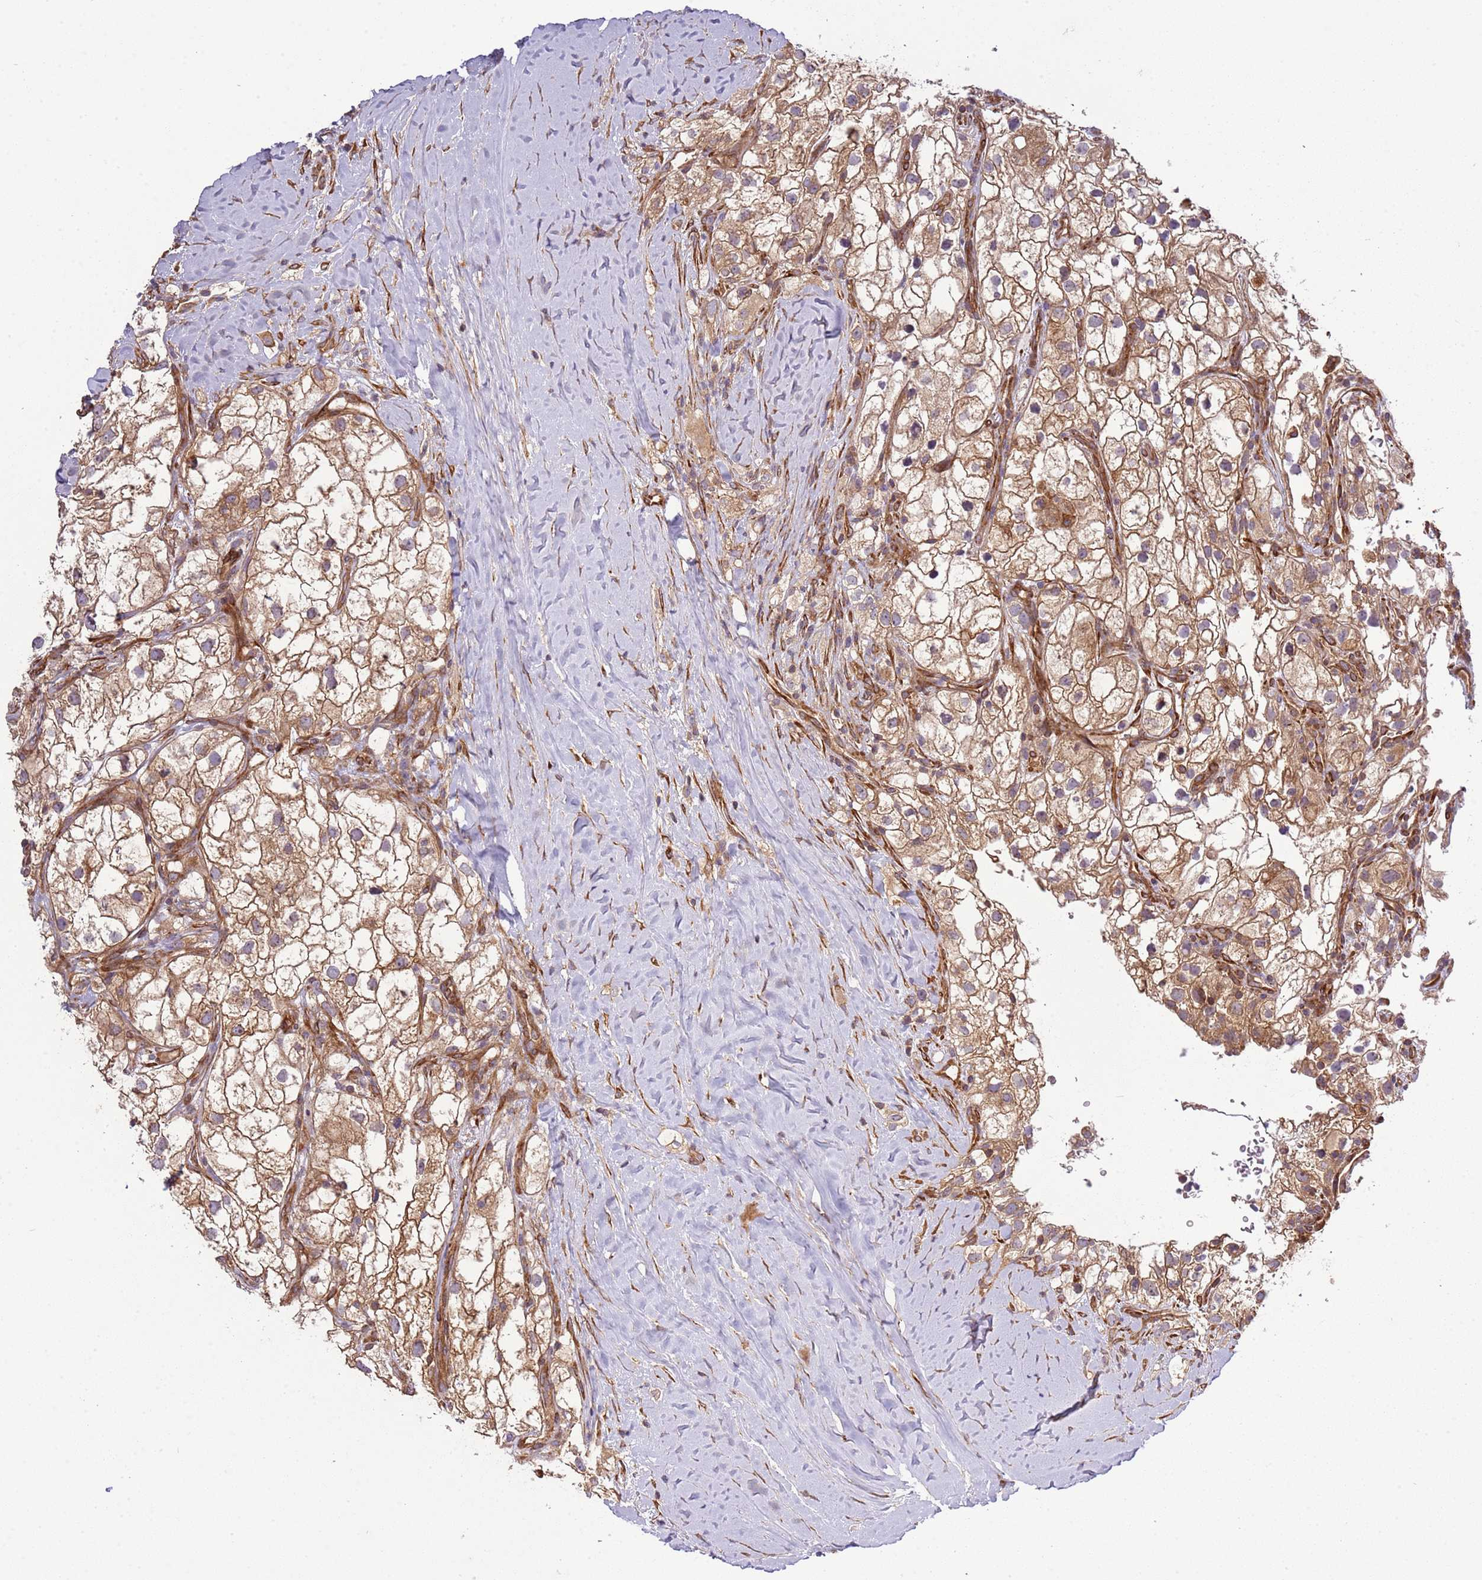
{"staining": {"intensity": "moderate", "quantity": ">75%", "location": "cytoplasmic/membranous"}, "tissue": "renal cancer", "cell_type": "Tumor cells", "image_type": "cancer", "snomed": [{"axis": "morphology", "description": "Adenocarcinoma, NOS"}, {"axis": "topography", "description": "Kidney"}], "caption": "Immunohistochemistry (IHC) image of neoplastic tissue: renal cancer stained using immunohistochemistry demonstrates medium levels of moderate protein expression localized specifically in the cytoplasmic/membranous of tumor cells, appearing as a cytoplasmic/membranous brown color.", "gene": "GNL1", "patient": {"sex": "male", "age": 59}}